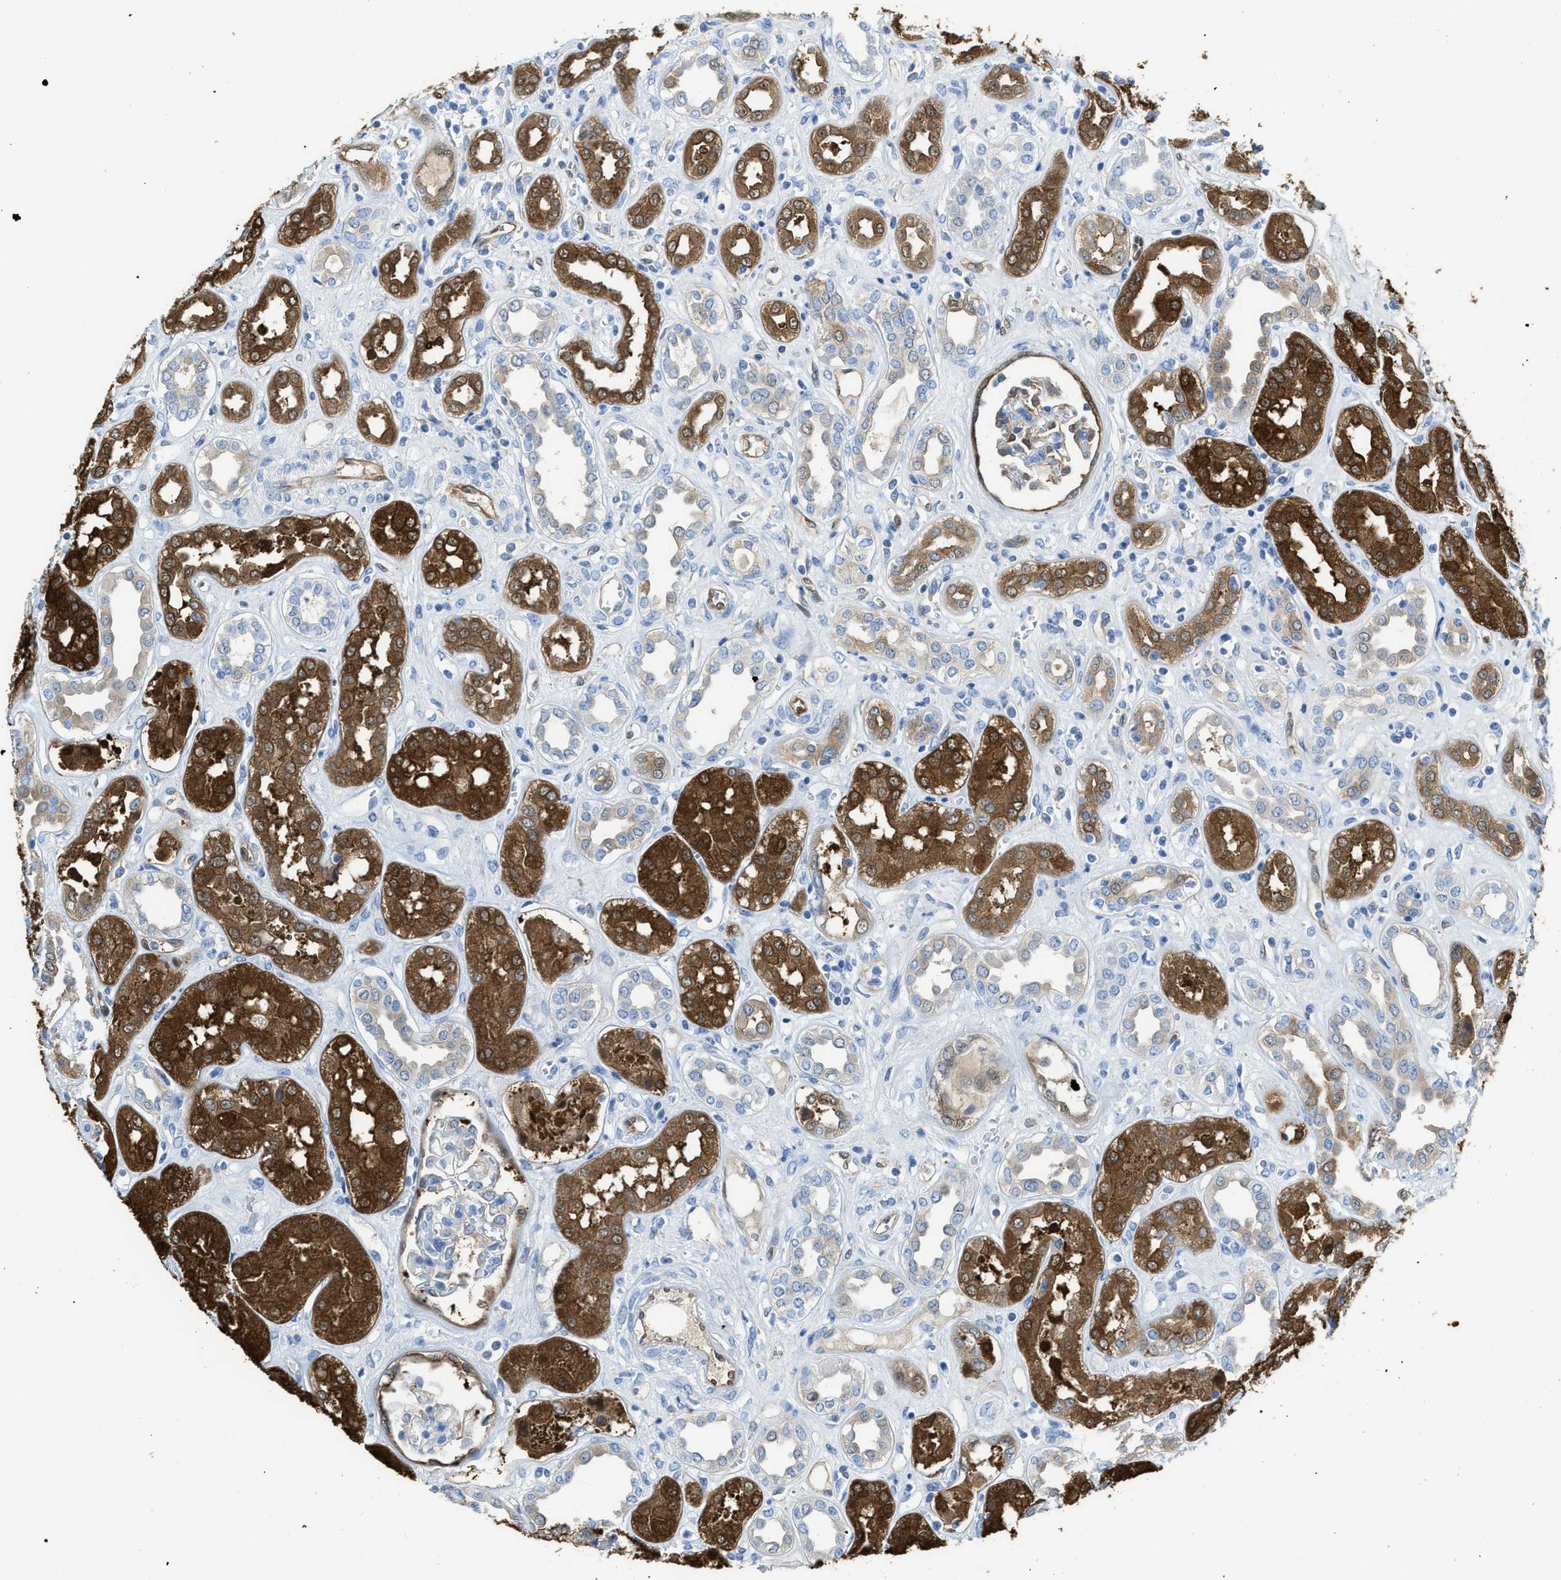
{"staining": {"intensity": "moderate", "quantity": "<25%", "location": "cytoplasmic/membranous"}, "tissue": "kidney", "cell_type": "Cells in glomeruli", "image_type": "normal", "snomed": [{"axis": "morphology", "description": "Normal tissue, NOS"}, {"axis": "topography", "description": "Kidney"}], "caption": "A low amount of moderate cytoplasmic/membranous expression is seen in about <25% of cells in glomeruli in unremarkable kidney.", "gene": "ASS1", "patient": {"sex": "male", "age": 59}}